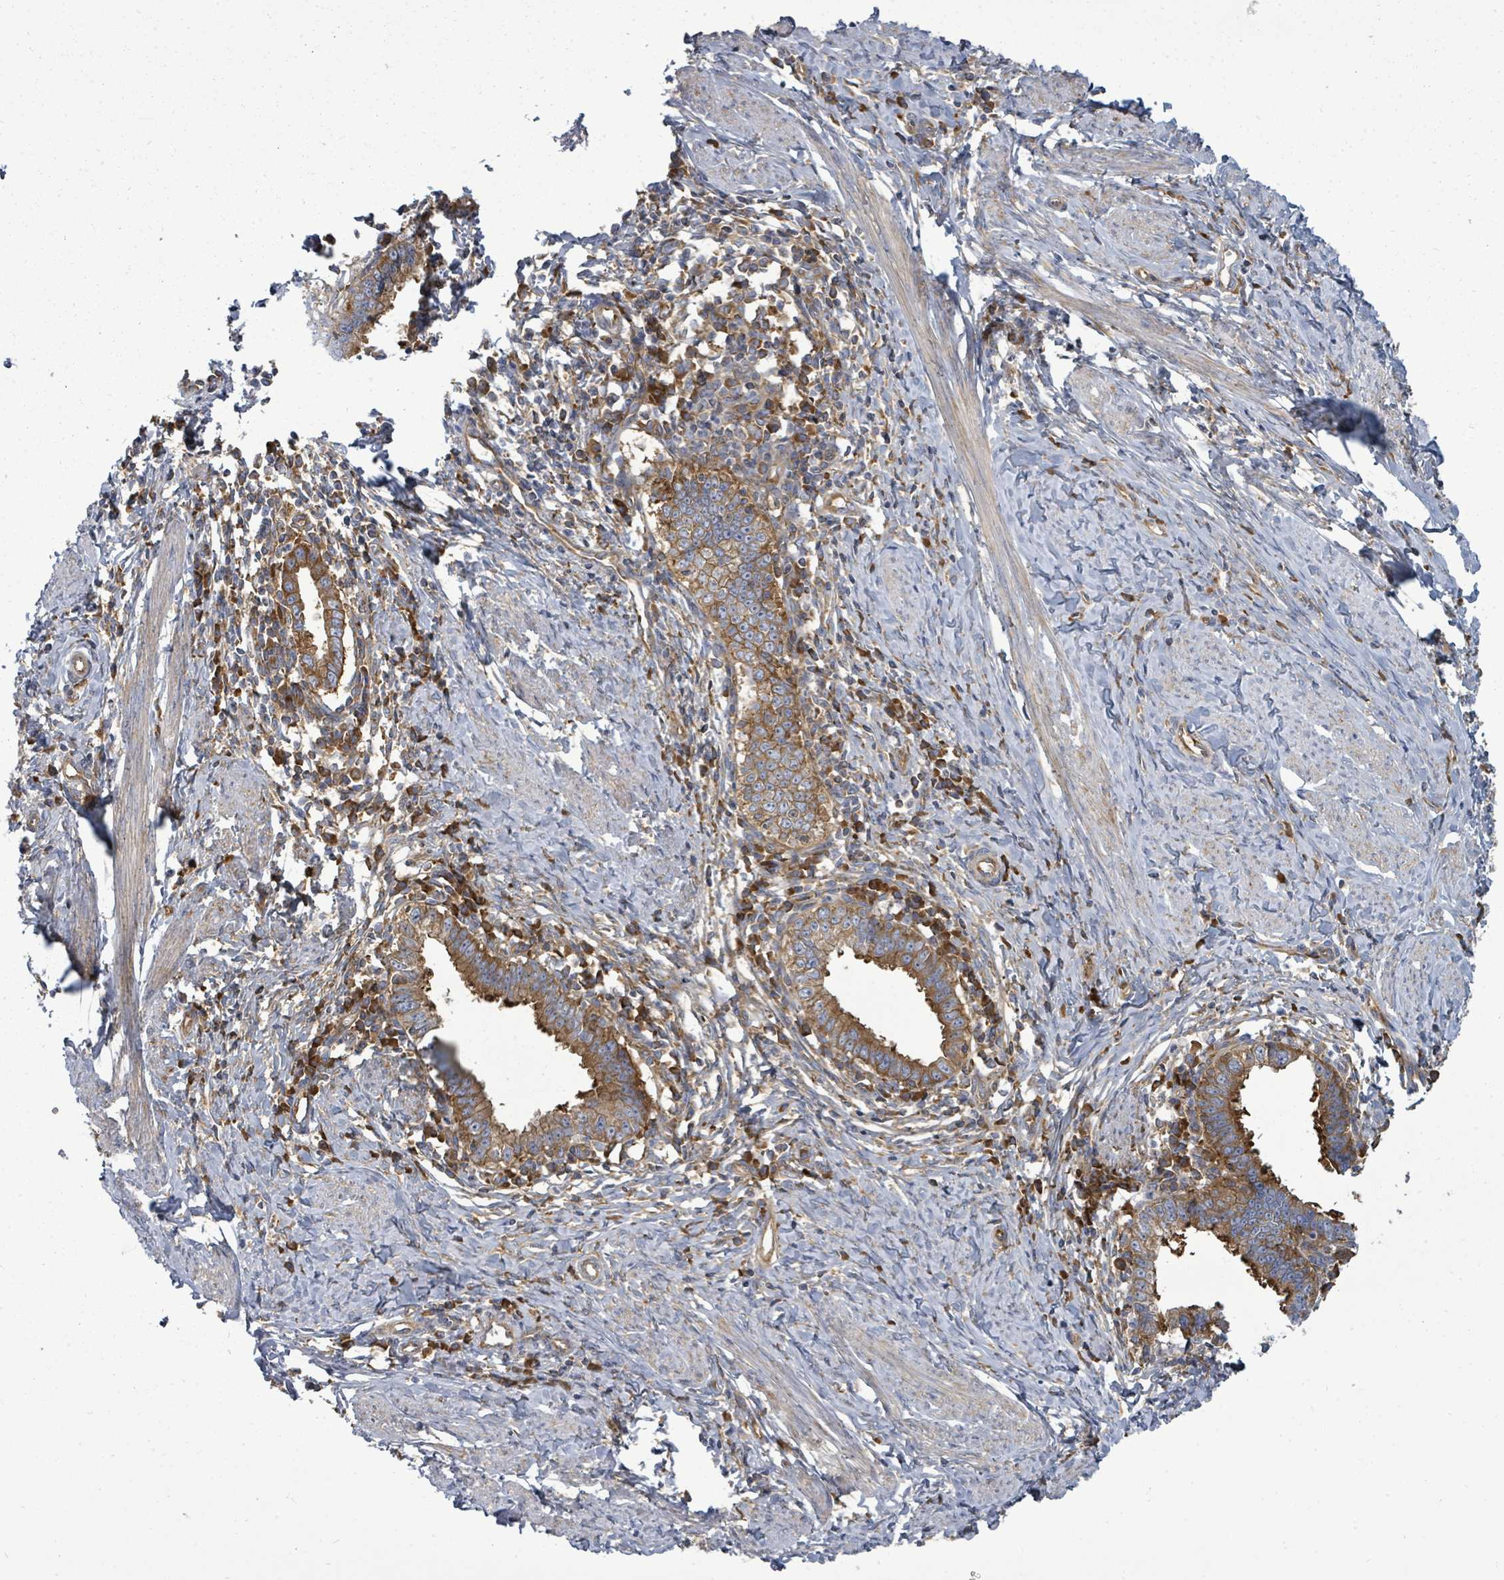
{"staining": {"intensity": "moderate", "quantity": ">75%", "location": "cytoplasmic/membranous"}, "tissue": "cervical cancer", "cell_type": "Tumor cells", "image_type": "cancer", "snomed": [{"axis": "morphology", "description": "Adenocarcinoma, NOS"}, {"axis": "topography", "description": "Cervix"}], "caption": "DAB immunohistochemical staining of cervical cancer (adenocarcinoma) exhibits moderate cytoplasmic/membranous protein expression in approximately >75% of tumor cells.", "gene": "EIF3C", "patient": {"sex": "female", "age": 36}}